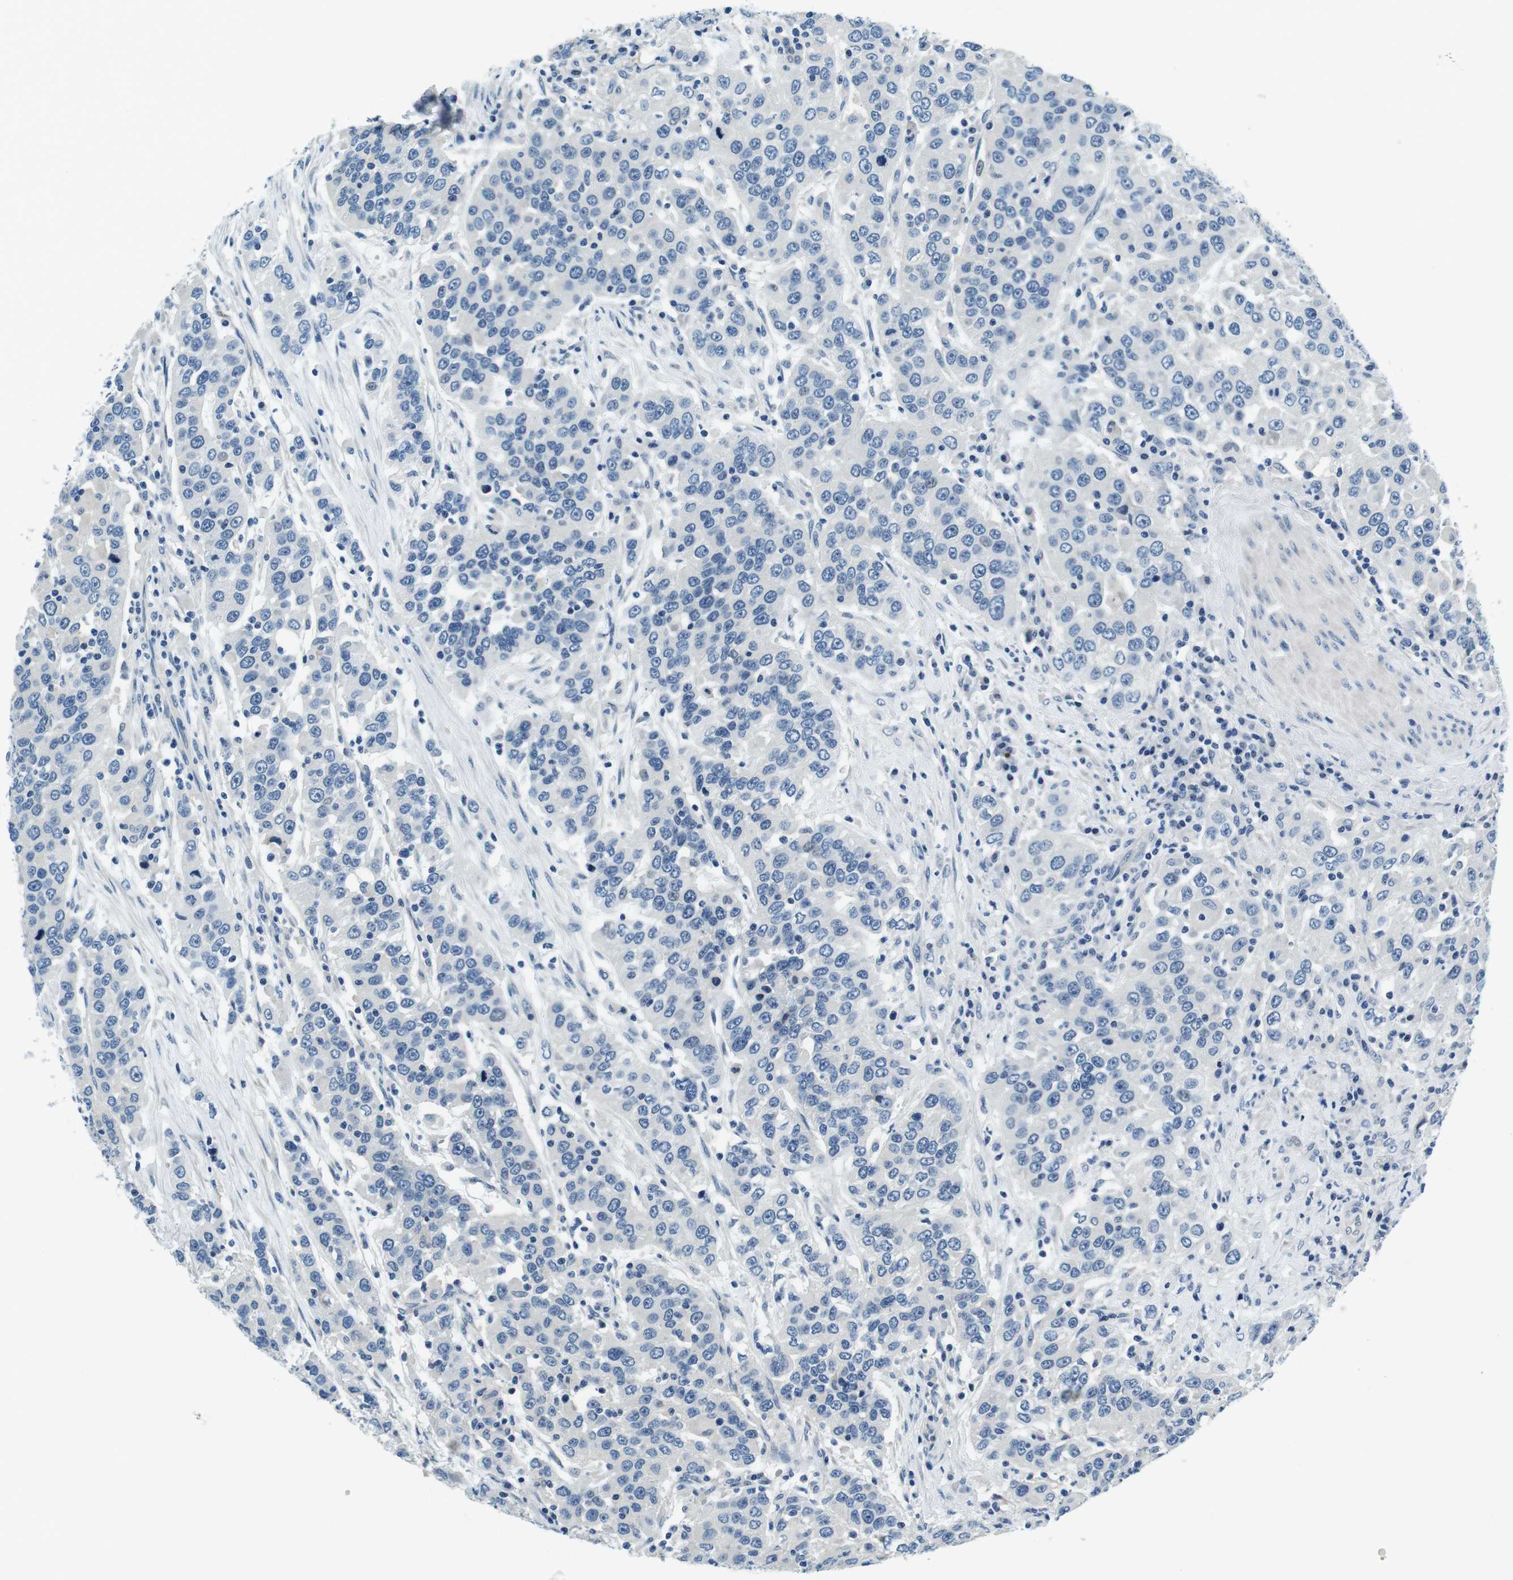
{"staining": {"intensity": "negative", "quantity": "none", "location": "none"}, "tissue": "urothelial cancer", "cell_type": "Tumor cells", "image_type": "cancer", "snomed": [{"axis": "morphology", "description": "Urothelial carcinoma, High grade"}, {"axis": "topography", "description": "Urinary bladder"}], "caption": "Immunohistochemistry of human urothelial cancer exhibits no positivity in tumor cells.", "gene": "KCNJ5", "patient": {"sex": "female", "age": 80}}